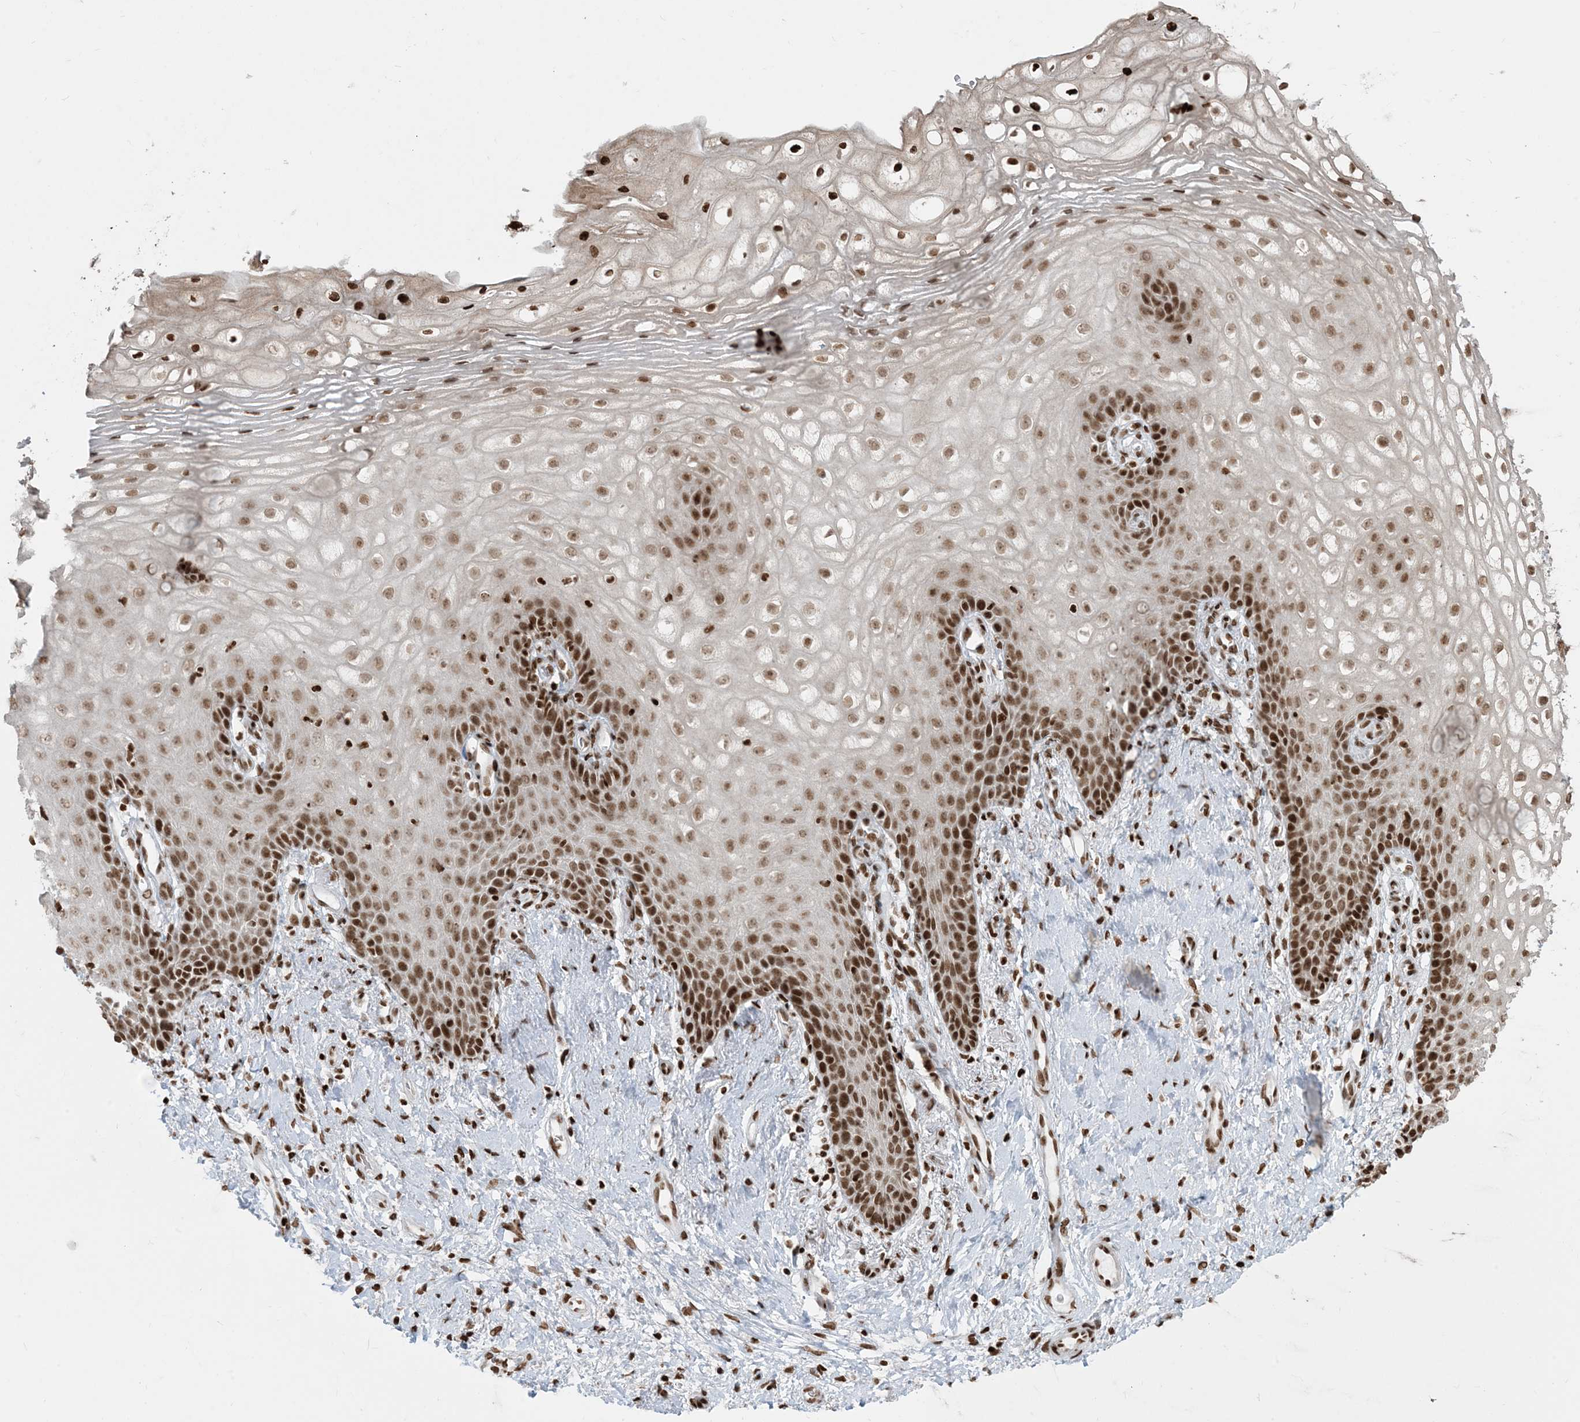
{"staining": {"intensity": "strong", "quantity": ">75%", "location": "nuclear"}, "tissue": "vagina", "cell_type": "Squamous epithelial cells", "image_type": "normal", "snomed": [{"axis": "morphology", "description": "Normal tissue, NOS"}, {"axis": "topography", "description": "Vagina"}], "caption": "Immunohistochemical staining of normal vagina shows strong nuclear protein expression in about >75% of squamous epithelial cells.", "gene": "H3", "patient": {"sex": "female", "age": 60}}